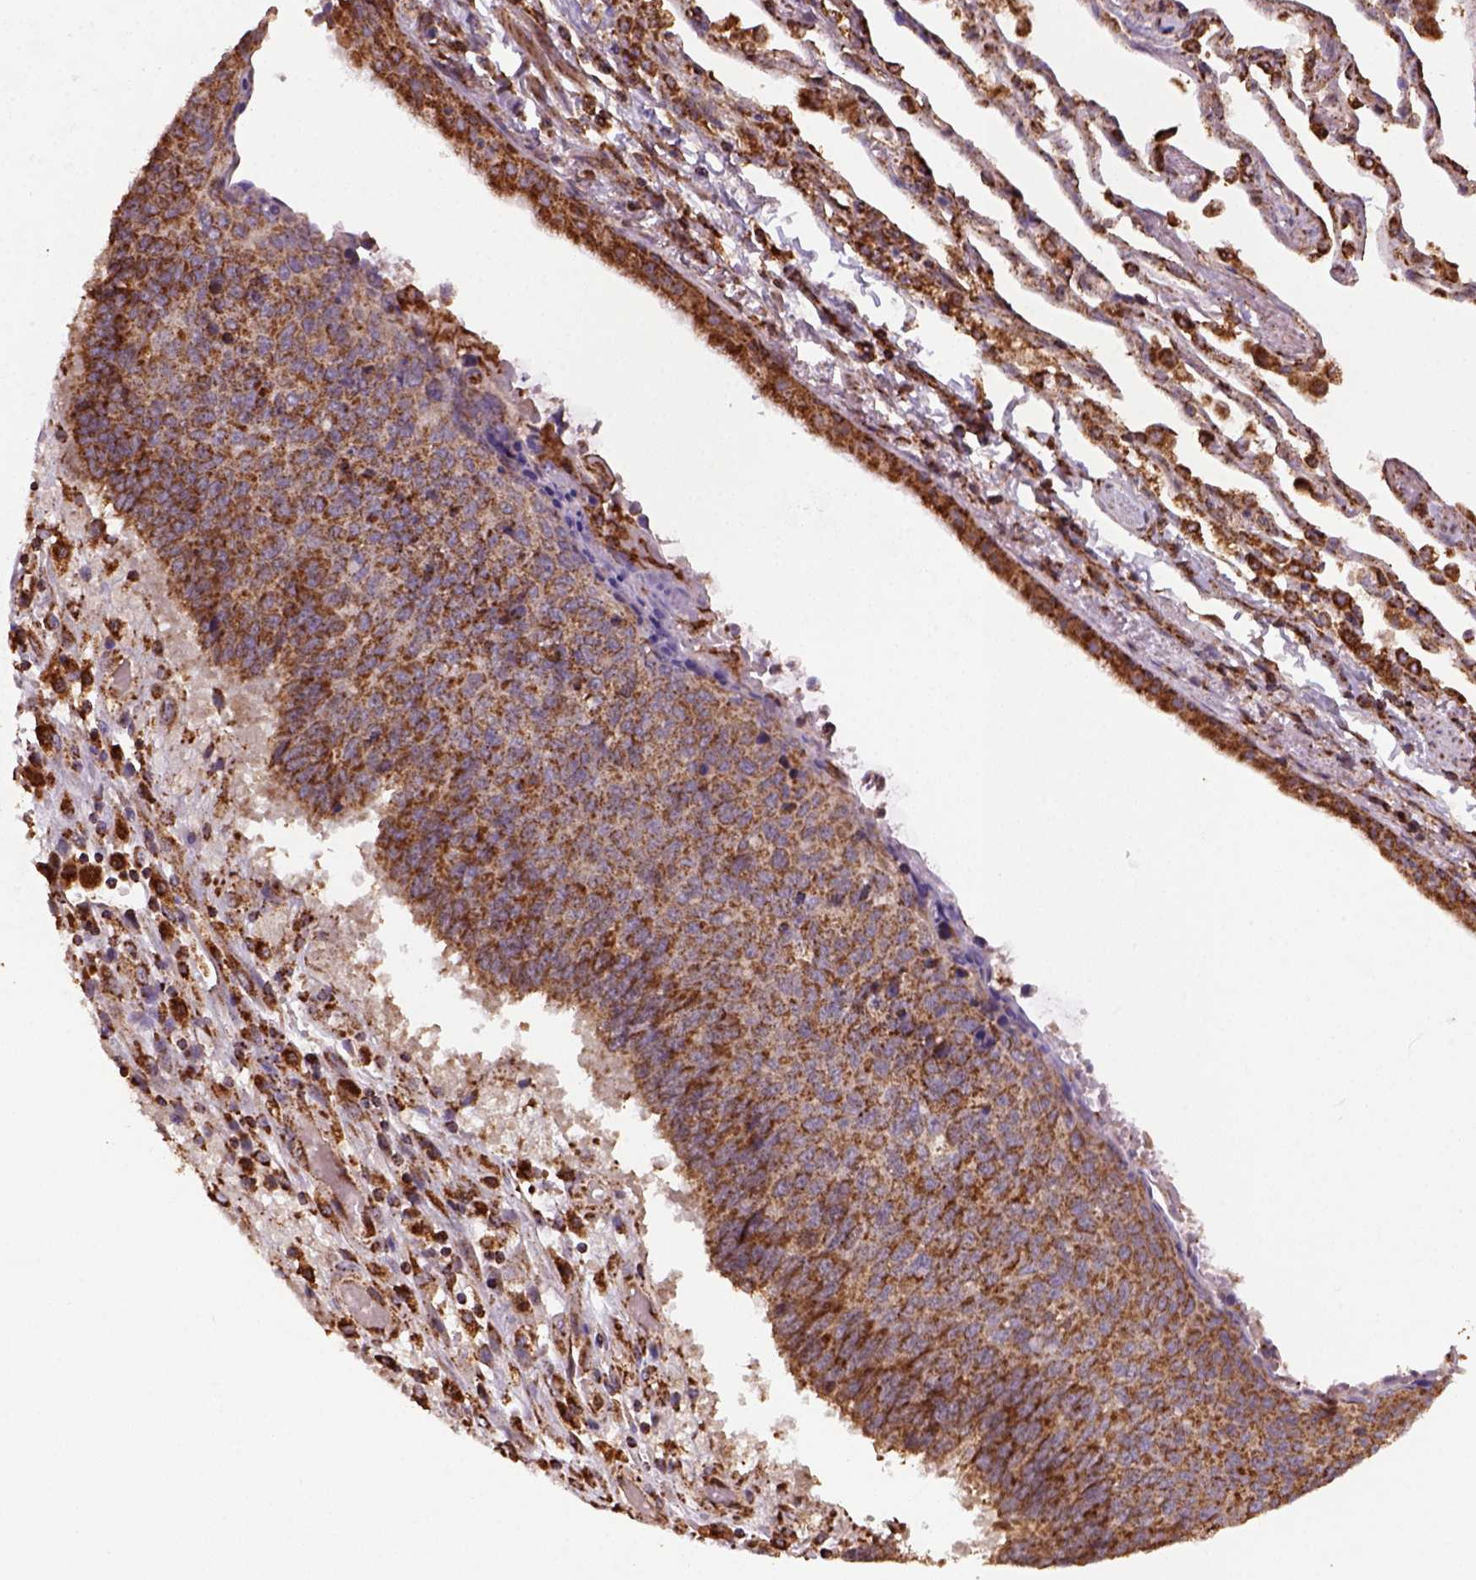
{"staining": {"intensity": "strong", "quantity": ">75%", "location": "cytoplasmic/membranous"}, "tissue": "lung cancer", "cell_type": "Tumor cells", "image_type": "cancer", "snomed": [{"axis": "morphology", "description": "Squamous cell carcinoma, NOS"}, {"axis": "topography", "description": "Lung"}], "caption": "Protein expression analysis of human lung cancer reveals strong cytoplasmic/membranous staining in approximately >75% of tumor cells. The protein of interest is shown in brown color, while the nuclei are stained blue.", "gene": "MAPK8IP3", "patient": {"sex": "male", "age": 73}}